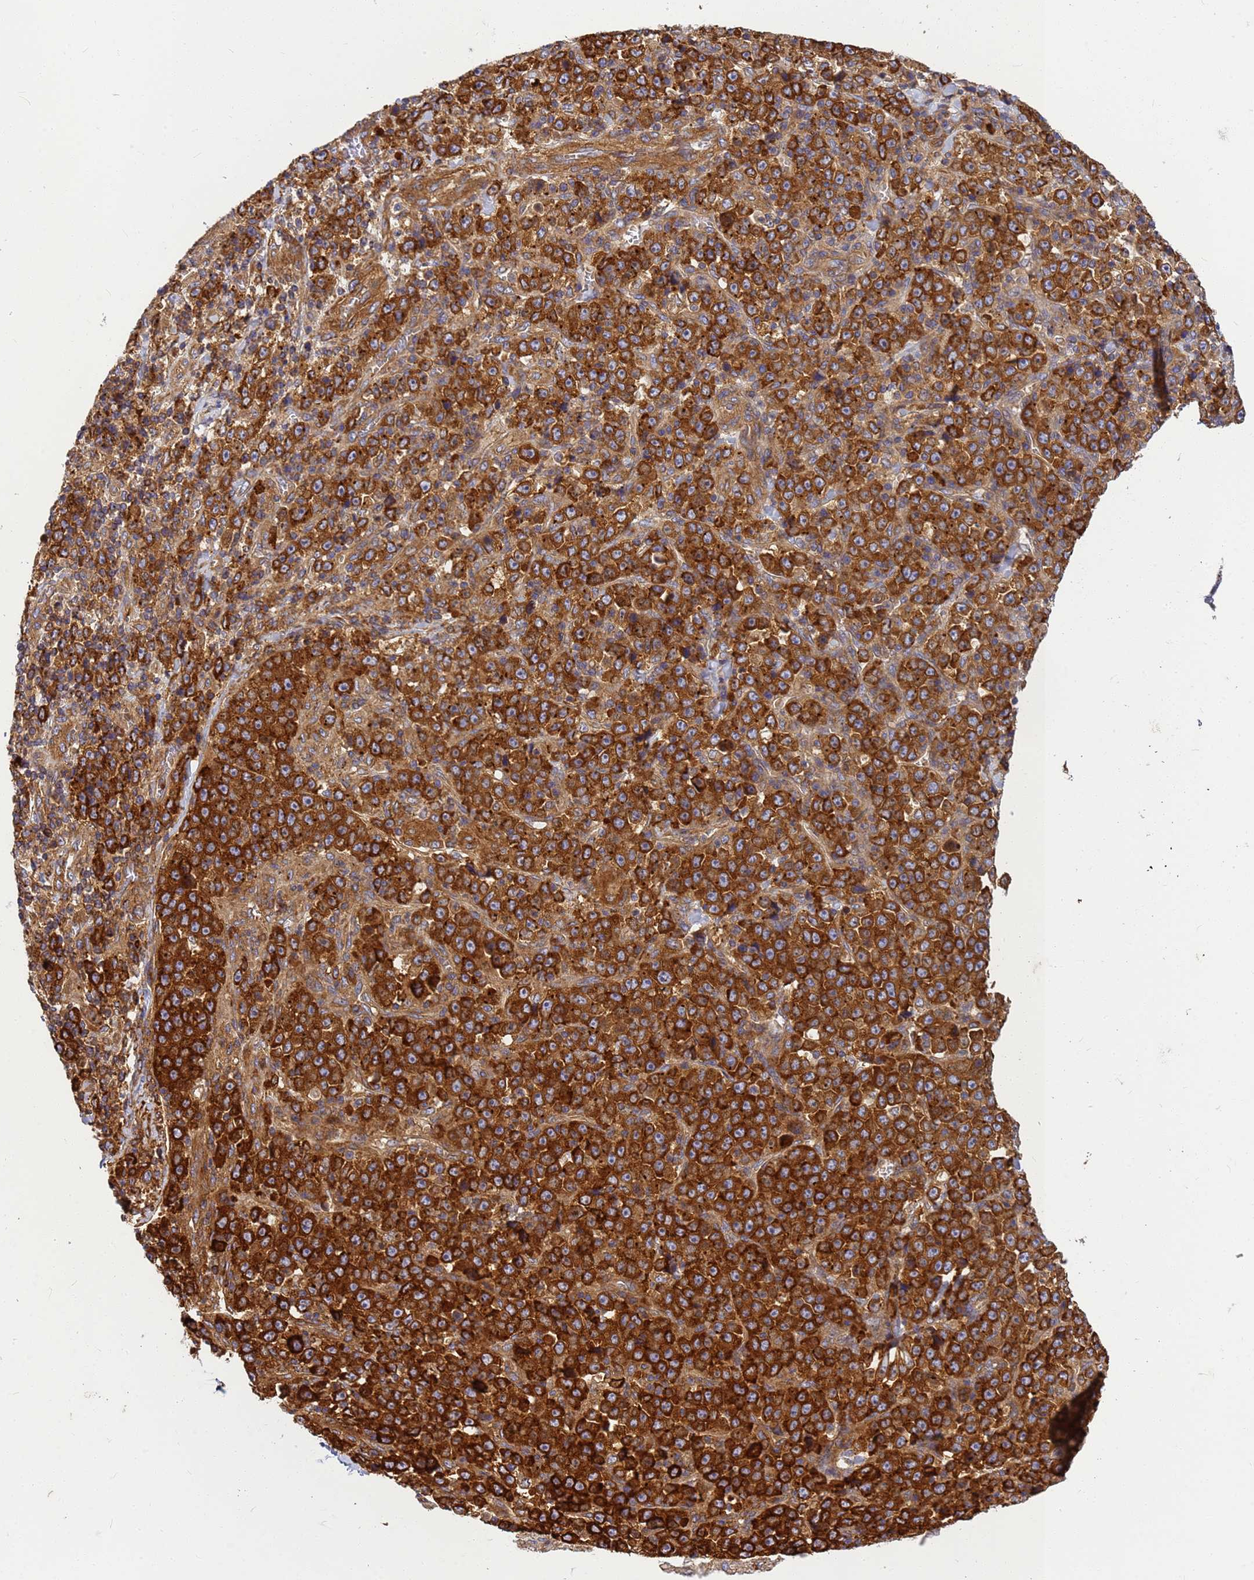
{"staining": {"intensity": "strong", "quantity": ">75%", "location": "cytoplasmic/membranous"}, "tissue": "stomach cancer", "cell_type": "Tumor cells", "image_type": "cancer", "snomed": [{"axis": "morphology", "description": "Normal tissue, NOS"}, {"axis": "morphology", "description": "Adenocarcinoma, NOS"}, {"axis": "topography", "description": "Stomach, upper"}, {"axis": "topography", "description": "Stomach"}], "caption": "Human stomach cancer stained for a protein (brown) shows strong cytoplasmic/membranous positive expression in approximately >75% of tumor cells.", "gene": "C2CD5", "patient": {"sex": "male", "age": 59}}